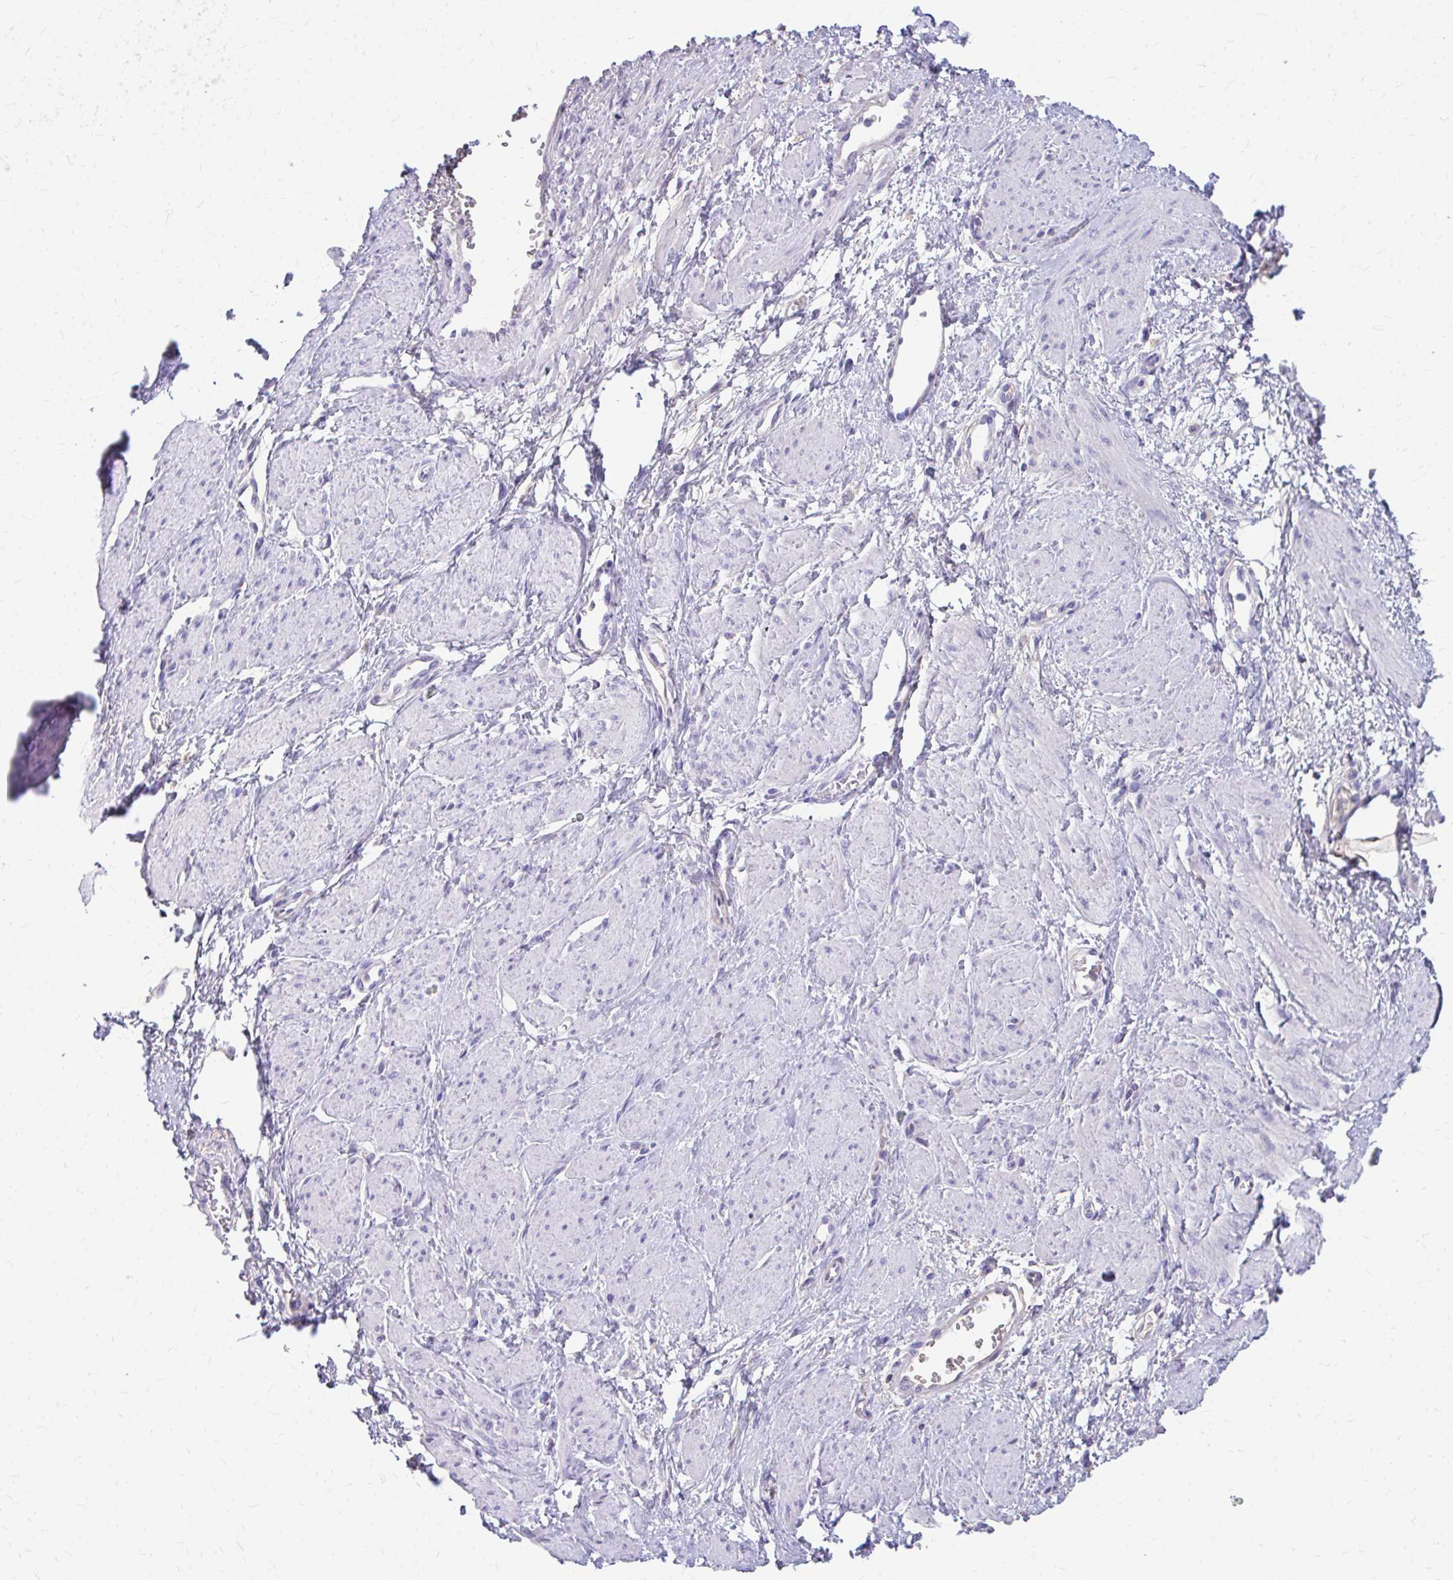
{"staining": {"intensity": "negative", "quantity": "none", "location": "none"}, "tissue": "smooth muscle", "cell_type": "Smooth muscle cells", "image_type": "normal", "snomed": [{"axis": "morphology", "description": "Normal tissue, NOS"}, {"axis": "topography", "description": "Smooth muscle"}, {"axis": "topography", "description": "Uterus"}], "caption": "Histopathology image shows no protein positivity in smooth muscle cells of benign smooth muscle. (Brightfield microscopy of DAB (3,3'-diaminobenzidine) IHC at high magnification).", "gene": "CFH", "patient": {"sex": "female", "age": 39}}